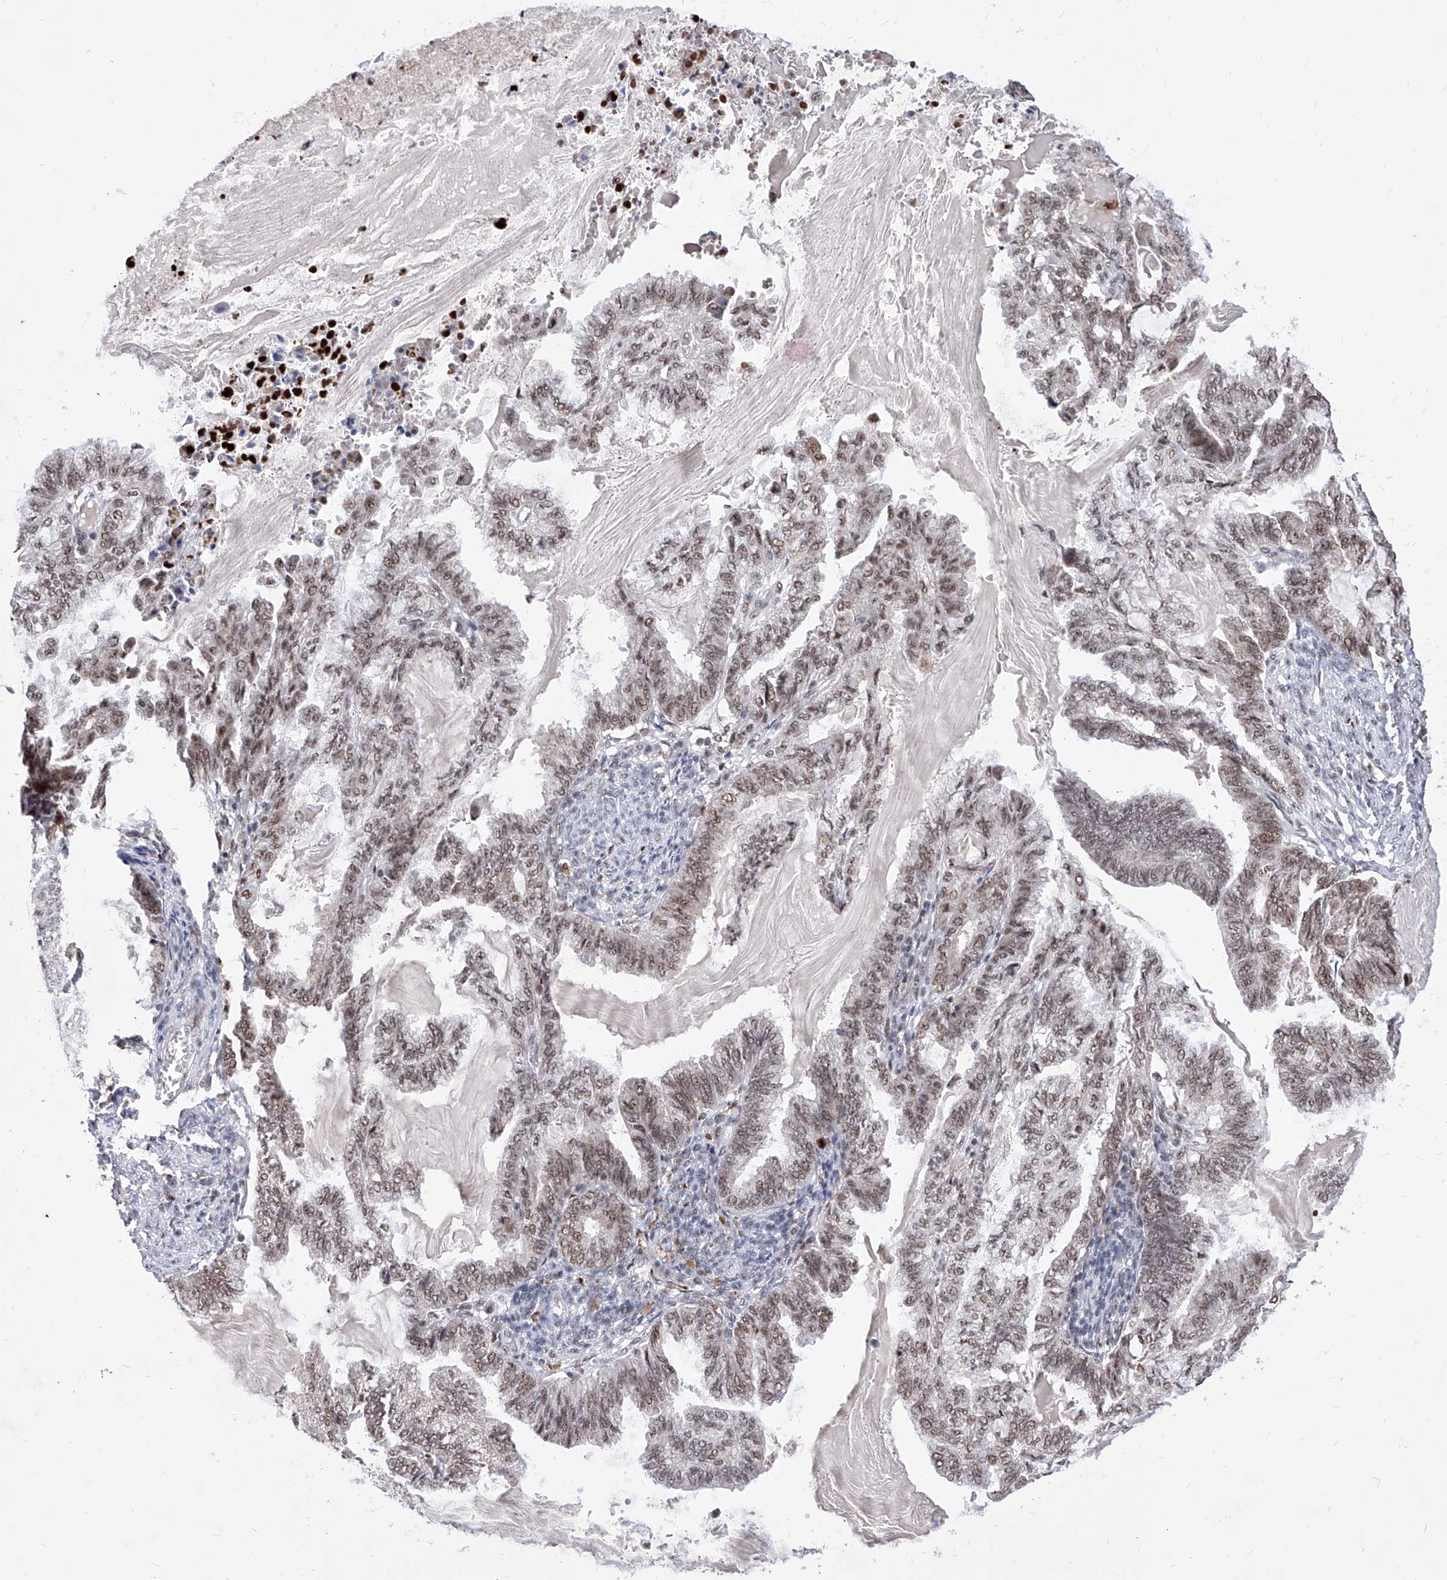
{"staining": {"intensity": "weak", "quantity": ">75%", "location": "nuclear"}, "tissue": "endometrial cancer", "cell_type": "Tumor cells", "image_type": "cancer", "snomed": [{"axis": "morphology", "description": "Adenocarcinoma, NOS"}, {"axis": "topography", "description": "Endometrium"}], "caption": "Endometrial cancer tissue reveals weak nuclear staining in about >75% of tumor cells", "gene": "PHF5A", "patient": {"sex": "female", "age": 86}}